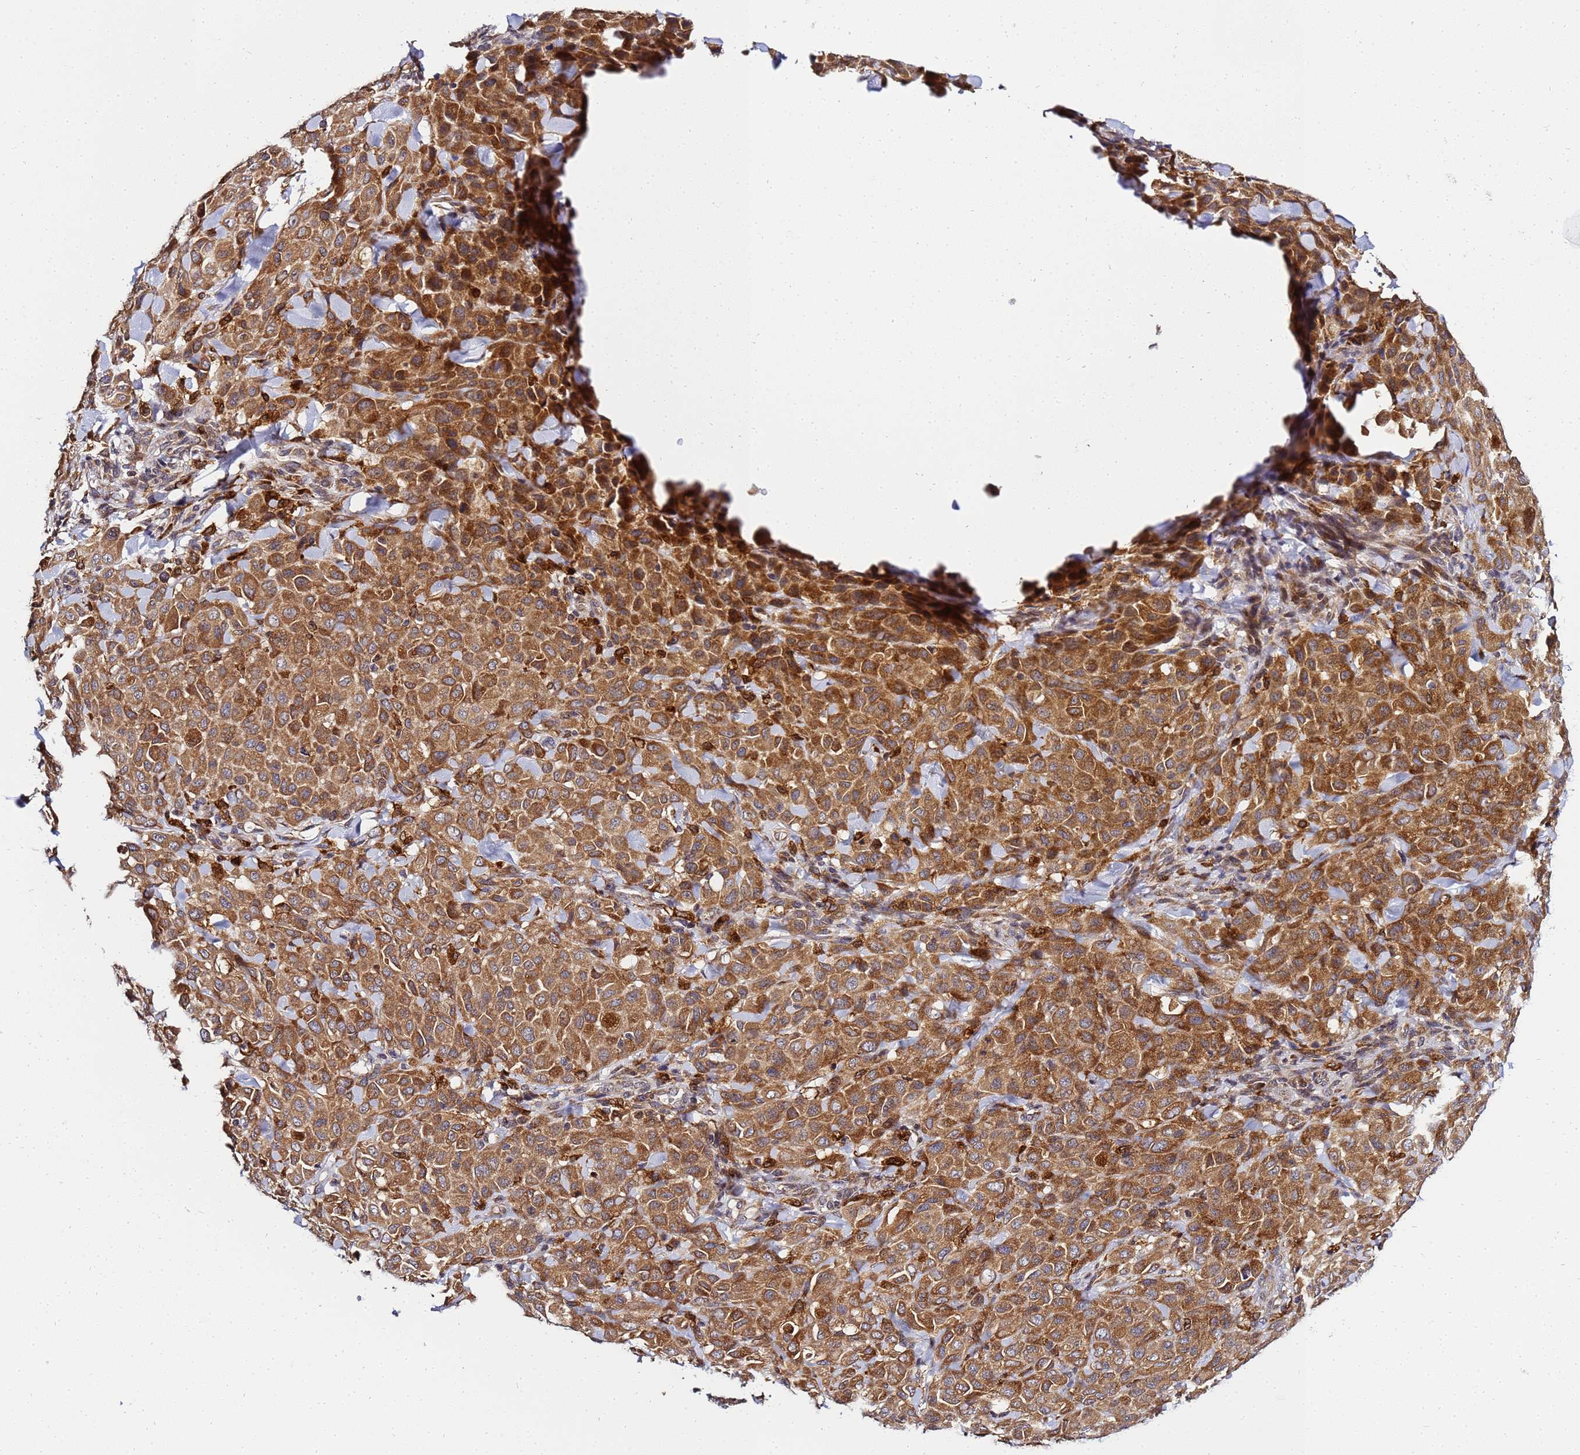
{"staining": {"intensity": "moderate", "quantity": ">75%", "location": "cytoplasmic/membranous"}, "tissue": "melanoma", "cell_type": "Tumor cells", "image_type": "cancer", "snomed": [{"axis": "morphology", "description": "Malignant melanoma, Metastatic site"}, {"axis": "topography", "description": "Skin"}], "caption": "Protein staining displays moderate cytoplasmic/membranous positivity in about >75% of tumor cells in melanoma.", "gene": "ADPGK", "patient": {"sex": "female", "age": 81}}